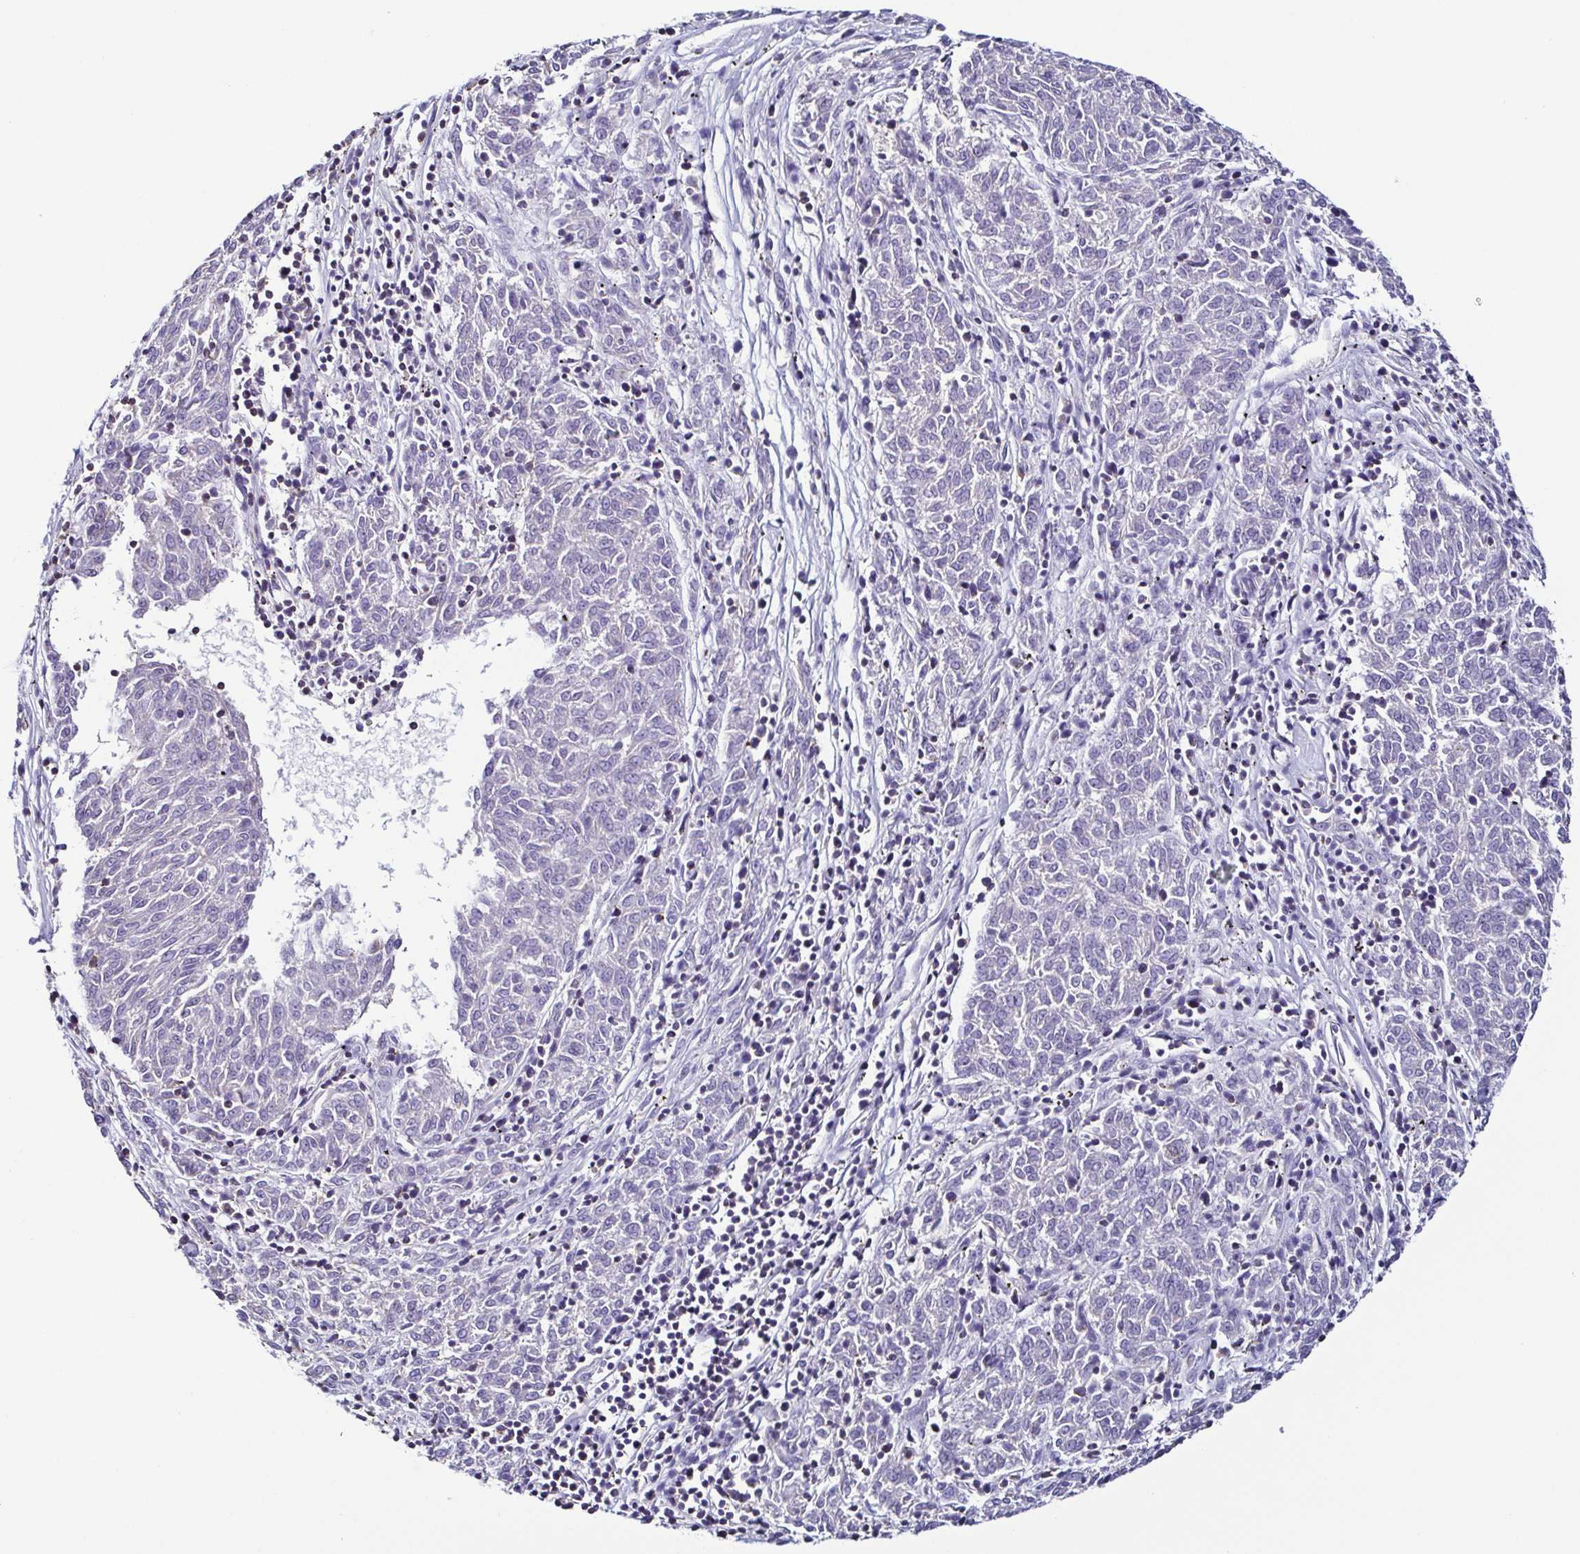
{"staining": {"intensity": "negative", "quantity": "none", "location": "none"}, "tissue": "melanoma", "cell_type": "Tumor cells", "image_type": "cancer", "snomed": [{"axis": "morphology", "description": "Malignant melanoma, NOS"}, {"axis": "topography", "description": "Skin"}], "caption": "IHC of melanoma shows no staining in tumor cells. The staining is performed using DAB (3,3'-diaminobenzidine) brown chromogen with nuclei counter-stained in using hematoxylin.", "gene": "TNNT2", "patient": {"sex": "female", "age": 72}}